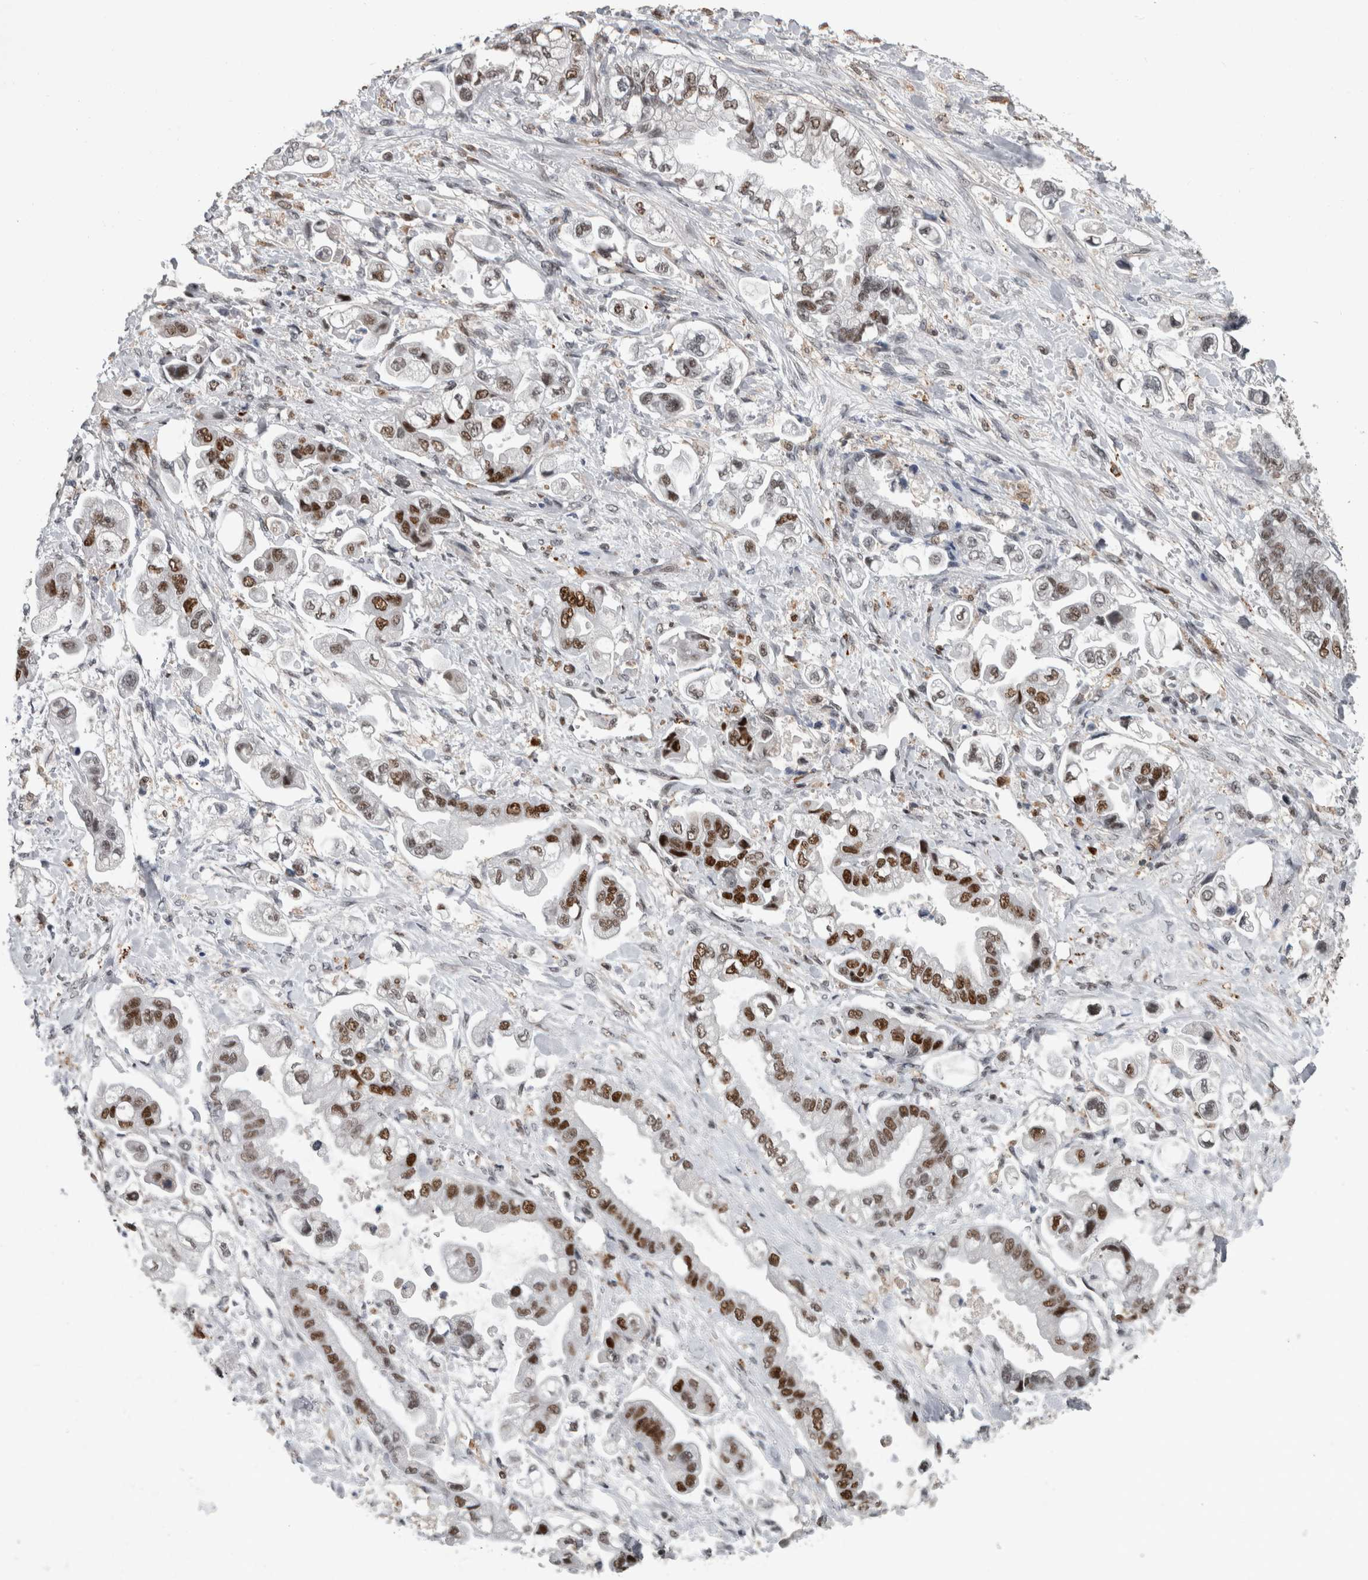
{"staining": {"intensity": "strong", "quantity": ">75%", "location": "nuclear"}, "tissue": "stomach cancer", "cell_type": "Tumor cells", "image_type": "cancer", "snomed": [{"axis": "morphology", "description": "Adenocarcinoma, NOS"}, {"axis": "topography", "description": "Stomach"}], "caption": "Protein staining of stomach adenocarcinoma tissue exhibits strong nuclear positivity in about >75% of tumor cells.", "gene": "POLD2", "patient": {"sex": "male", "age": 62}}